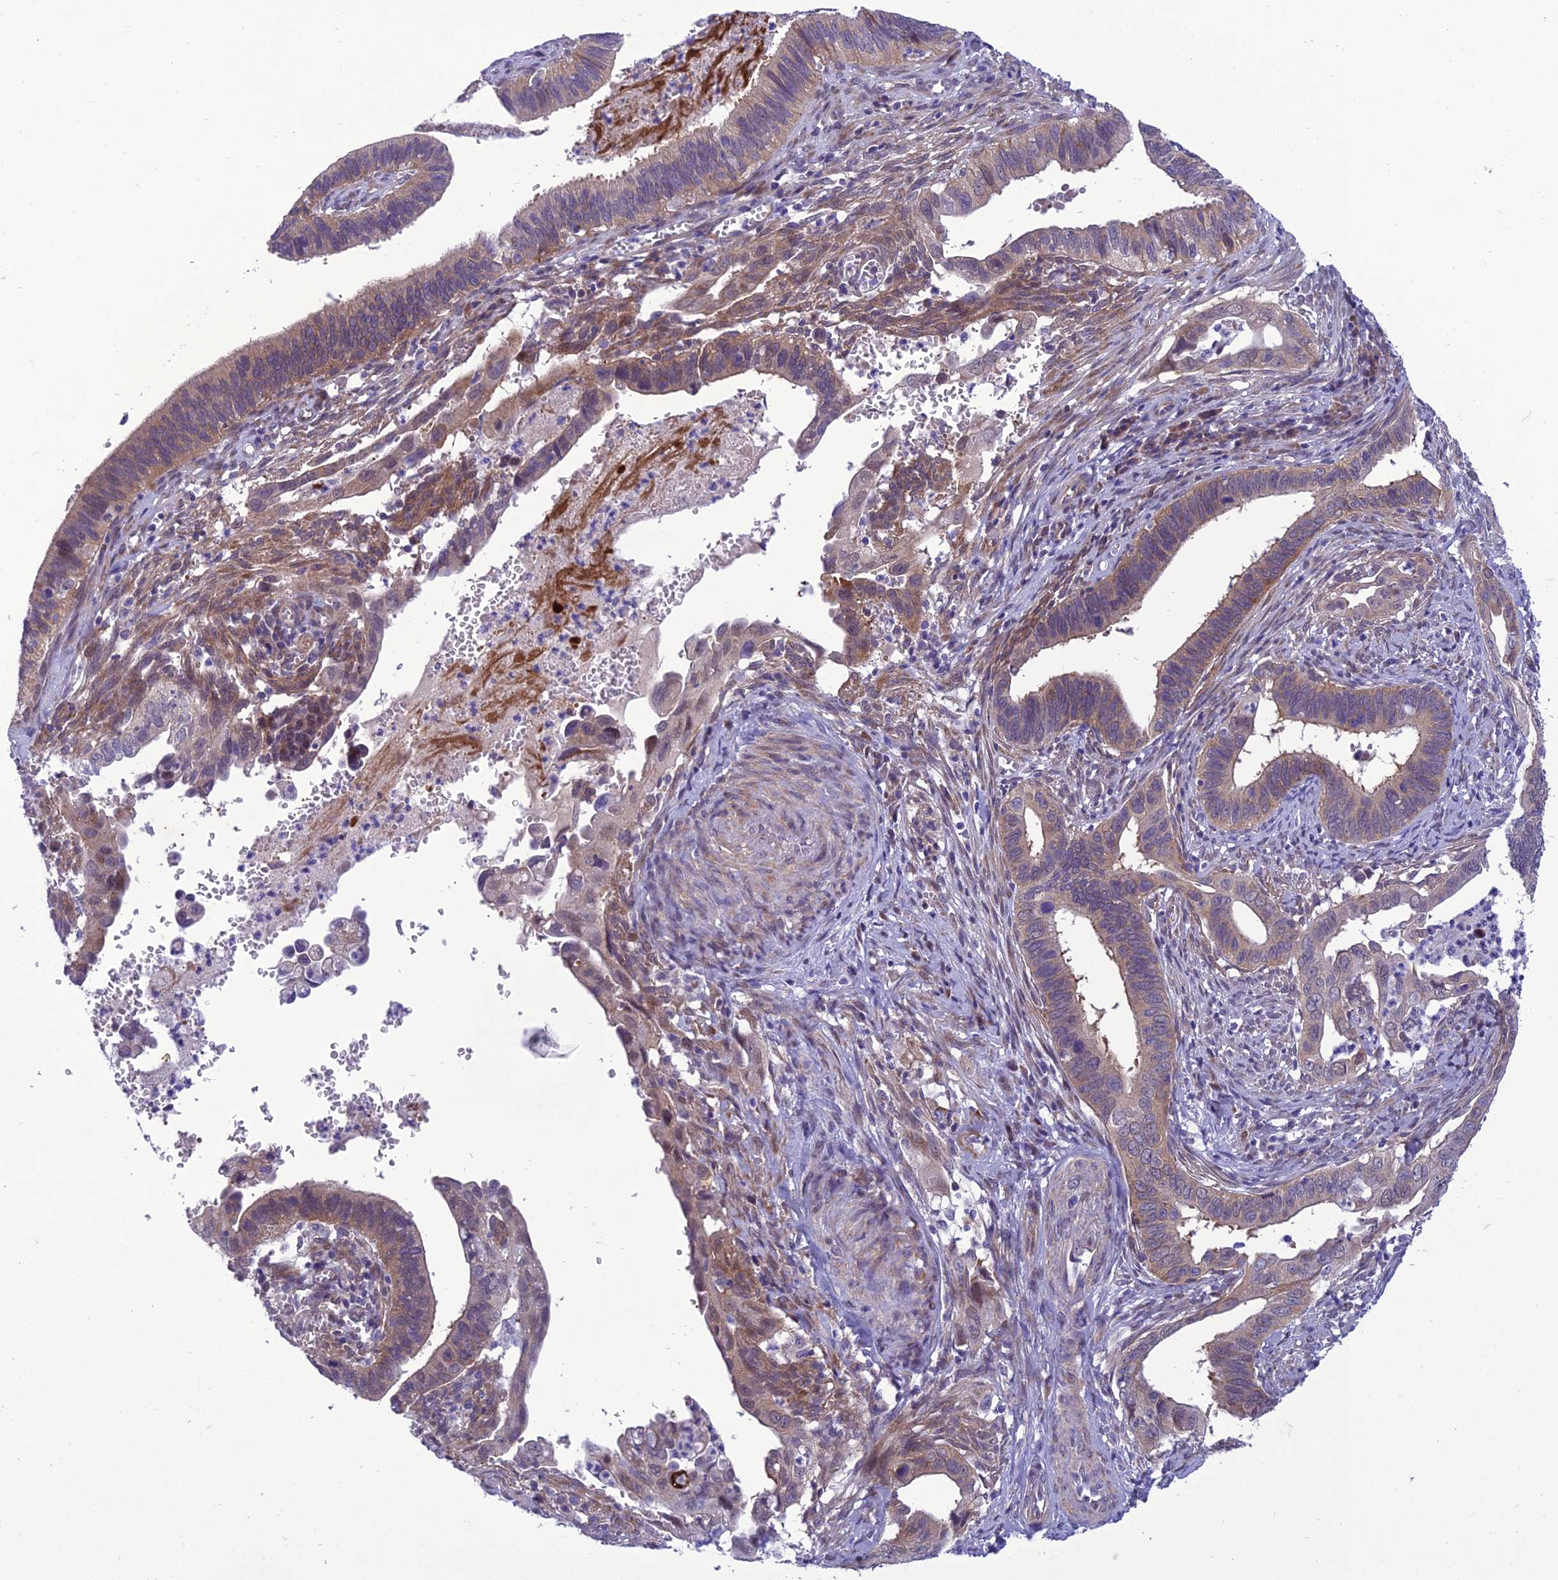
{"staining": {"intensity": "weak", "quantity": ">75%", "location": "cytoplasmic/membranous"}, "tissue": "cervical cancer", "cell_type": "Tumor cells", "image_type": "cancer", "snomed": [{"axis": "morphology", "description": "Adenocarcinoma, NOS"}, {"axis": "topography", "description": "Cervix"}], "caption": "The photomicrograph exhibits immunohistochemical staining of cervical adenocarcinoma. There is weak cytoplasmic/membranous expression is identified in about >75% of tumor cells.", "gene": "GAB4", "patient": {"sex": "female", "age": 42}}